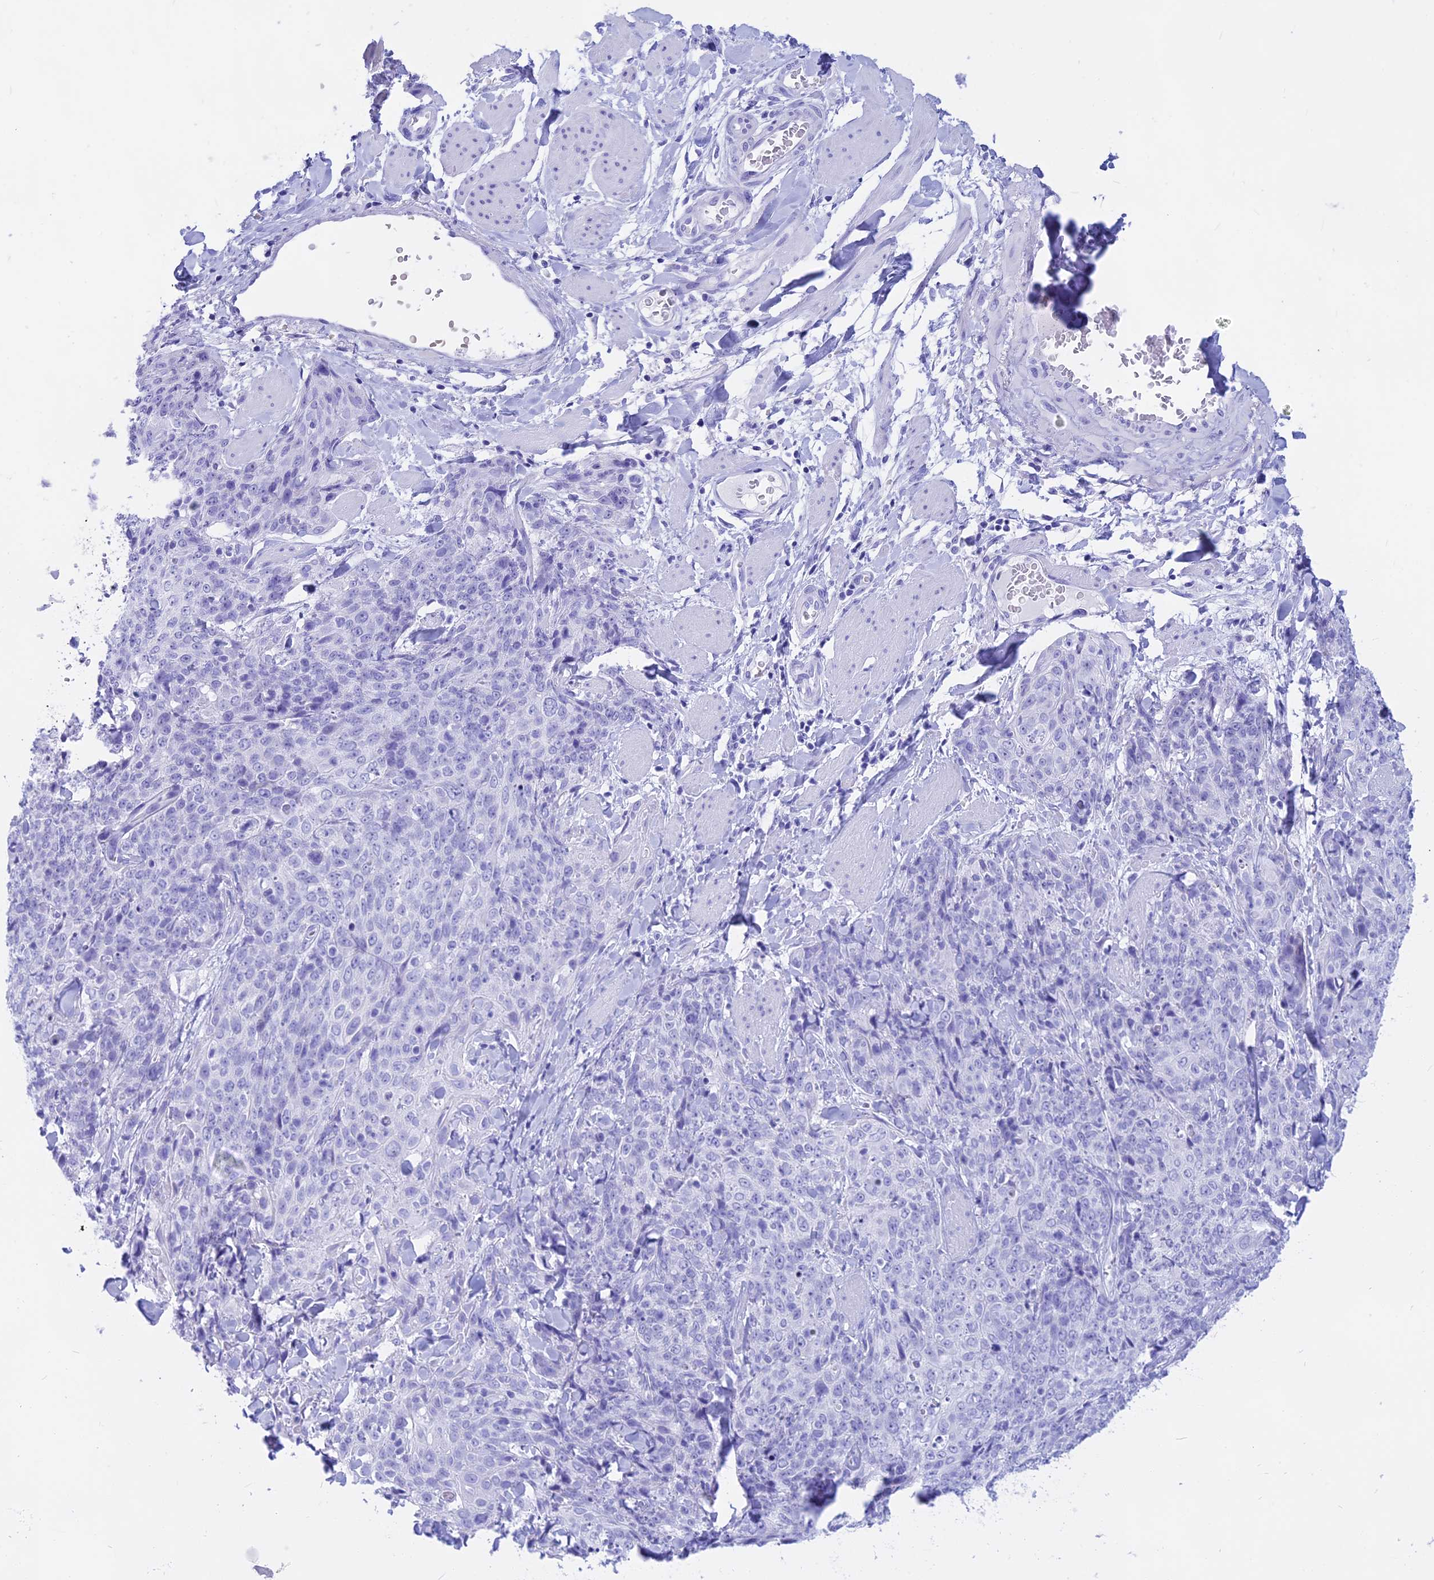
{"staining": {"intensity": "negative", "quantity": "none", "location": "none"}, "tissue": "skin cancer", "cell_type": "Tumor cells", "image_type": "cancer", "snomed": [{"axis": "morphology", "description": "Squamous cell carcinoma, NOS"}, {"axis": "topography", "description": "Skin"}, {"axis": "topography", "description": "Vulva"}], "caption": "Immunohistochemistry (IHC) of human skin squamous cell carcinoma reveals no positivity in tumor cells. (Stains: DAB (3,3'-diaminobenzidine) immunohistochemistry (IHC) with hematoxylin counter stain, Microscopy: brightfield microscopy at high magnification).", "gene": "ISCA1", "patient": {"sex": "female", "age": 85}}